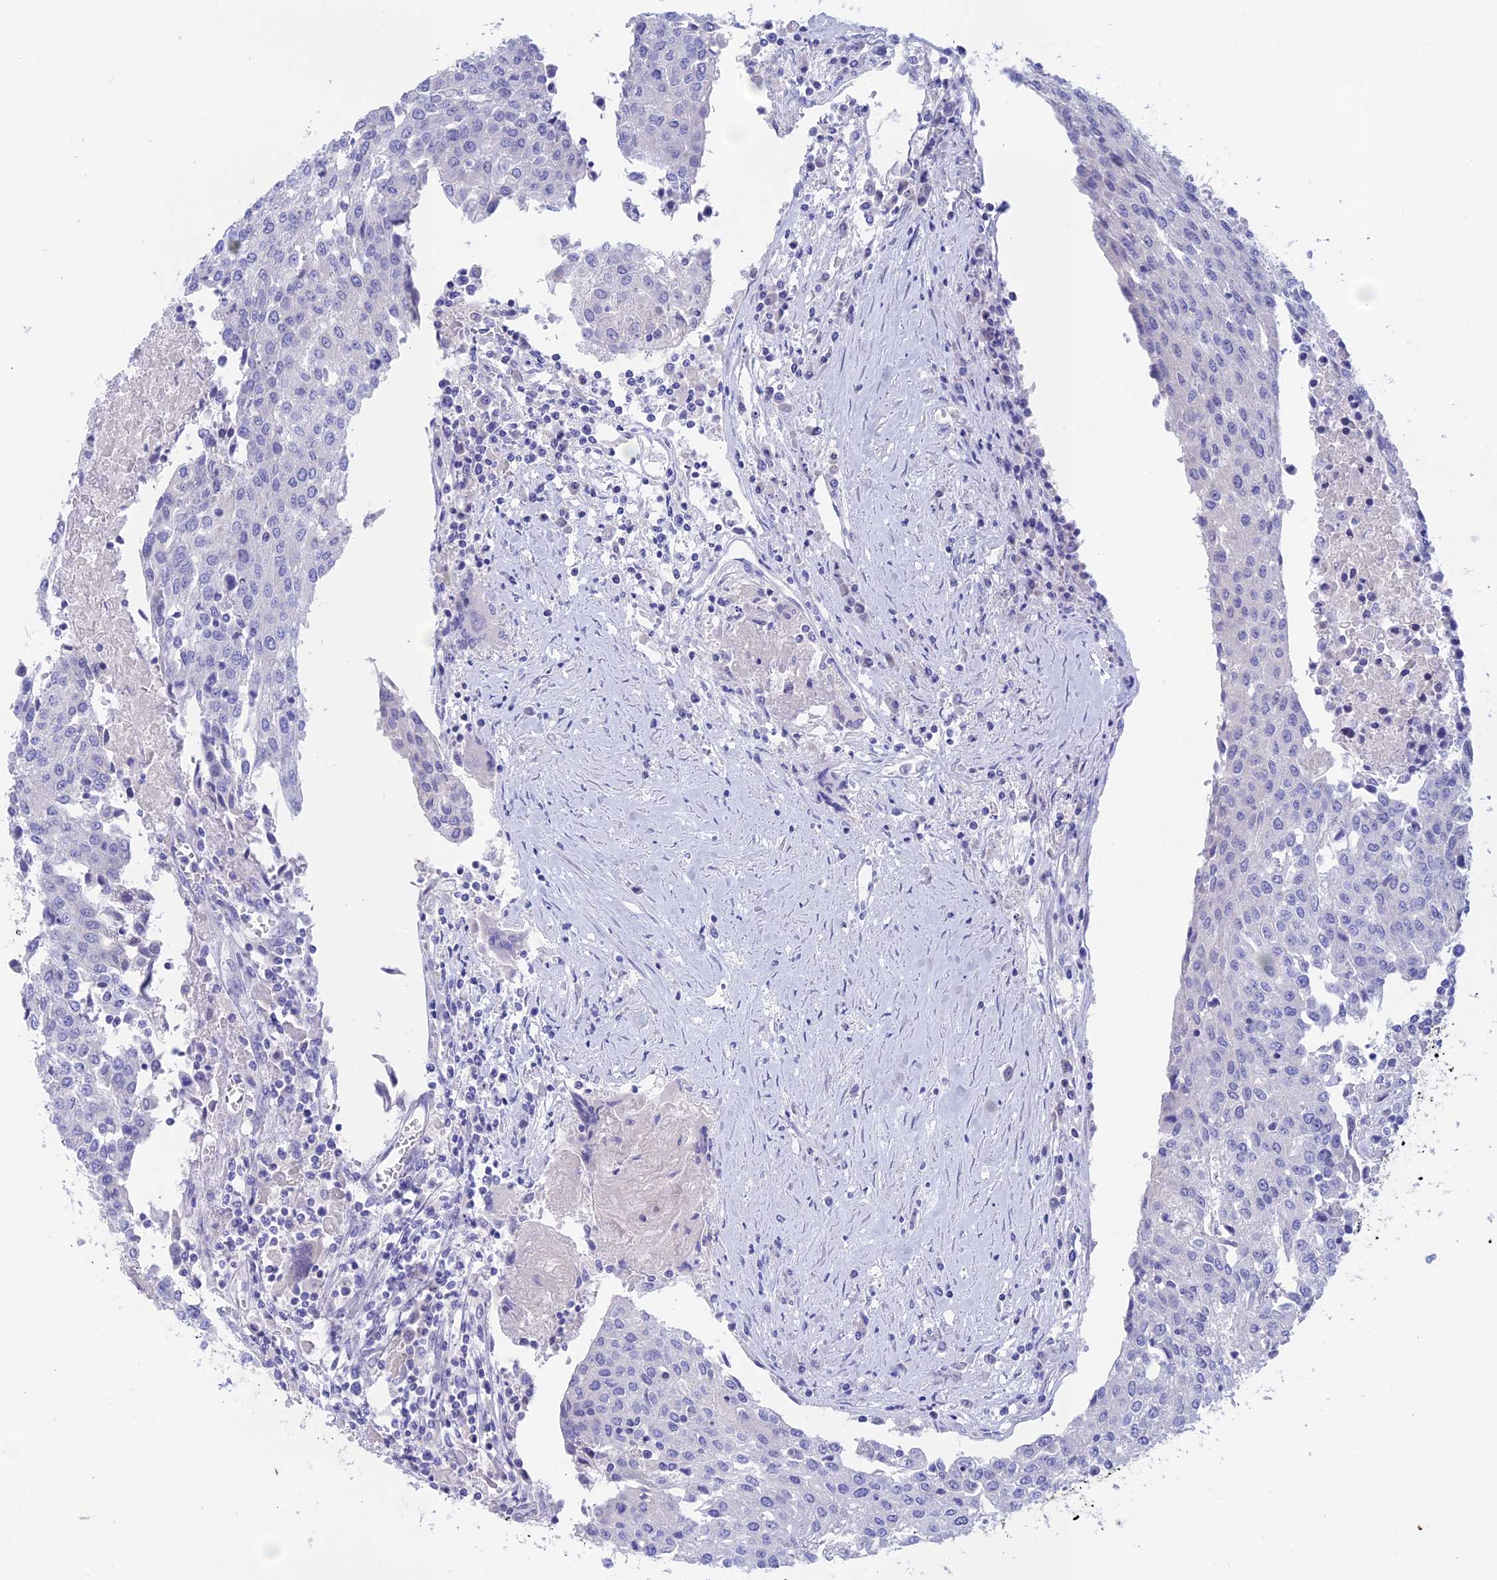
{"staining": {"intensity": "negative", "quantity": "none", "location": "none"}, "tissue": "urothelial cancer", "cell_type": "Tumor cells", "image_type": "cancer", "snomed": [{"axis": "morphology", "description": "Urothelial carcinoma, High grade"}, {"axis": "topography", "description": "Urinary bladder"}], "caption": "Tumor cells show no significant positivity in urothelial cancer.", "gene": "BTBD19", "patient": {"sex": "female", "age": 85}}